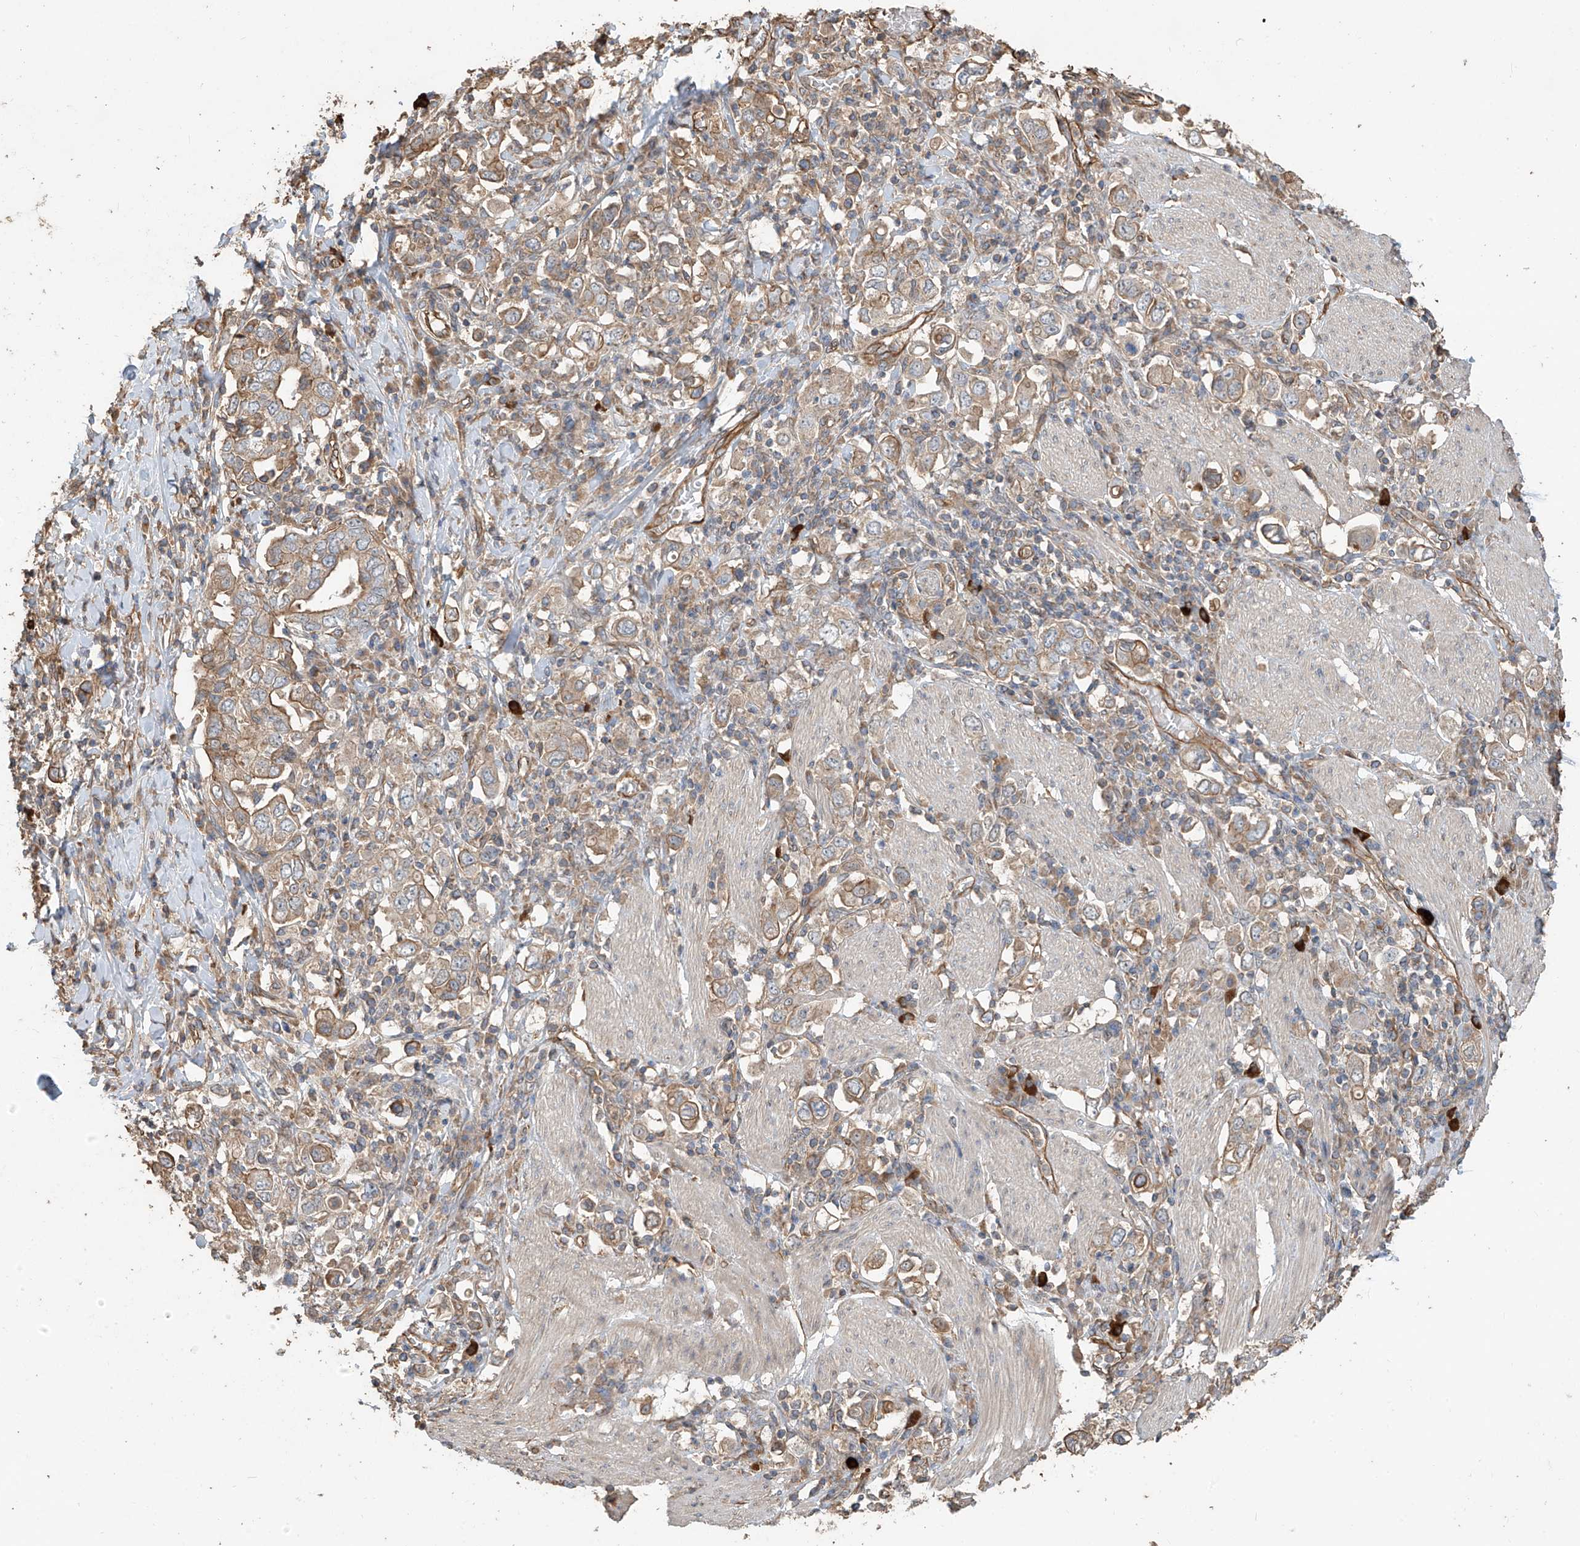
{"staining": {"intensity": "moderate", "quantity": ">75%", "location": "cytoplasmic/membranous"}, "tissue": "stomach cancer", "cell_type": "Tumor cells", "image_type": "cancer", "snomed": [{"axis": "morphology", "description": "Adenocarcinoma, NOS"}, {"axis": "topography", "description": "Stomach, upper"}], "caption": "Immunohistochemical staining of human stomach cancer shows moderate cytoplasmic/membranous protein positivity in about >75% of tumor cells.", "gene": "AGBL5", "patient": {"sex": "male", "age": 62}}